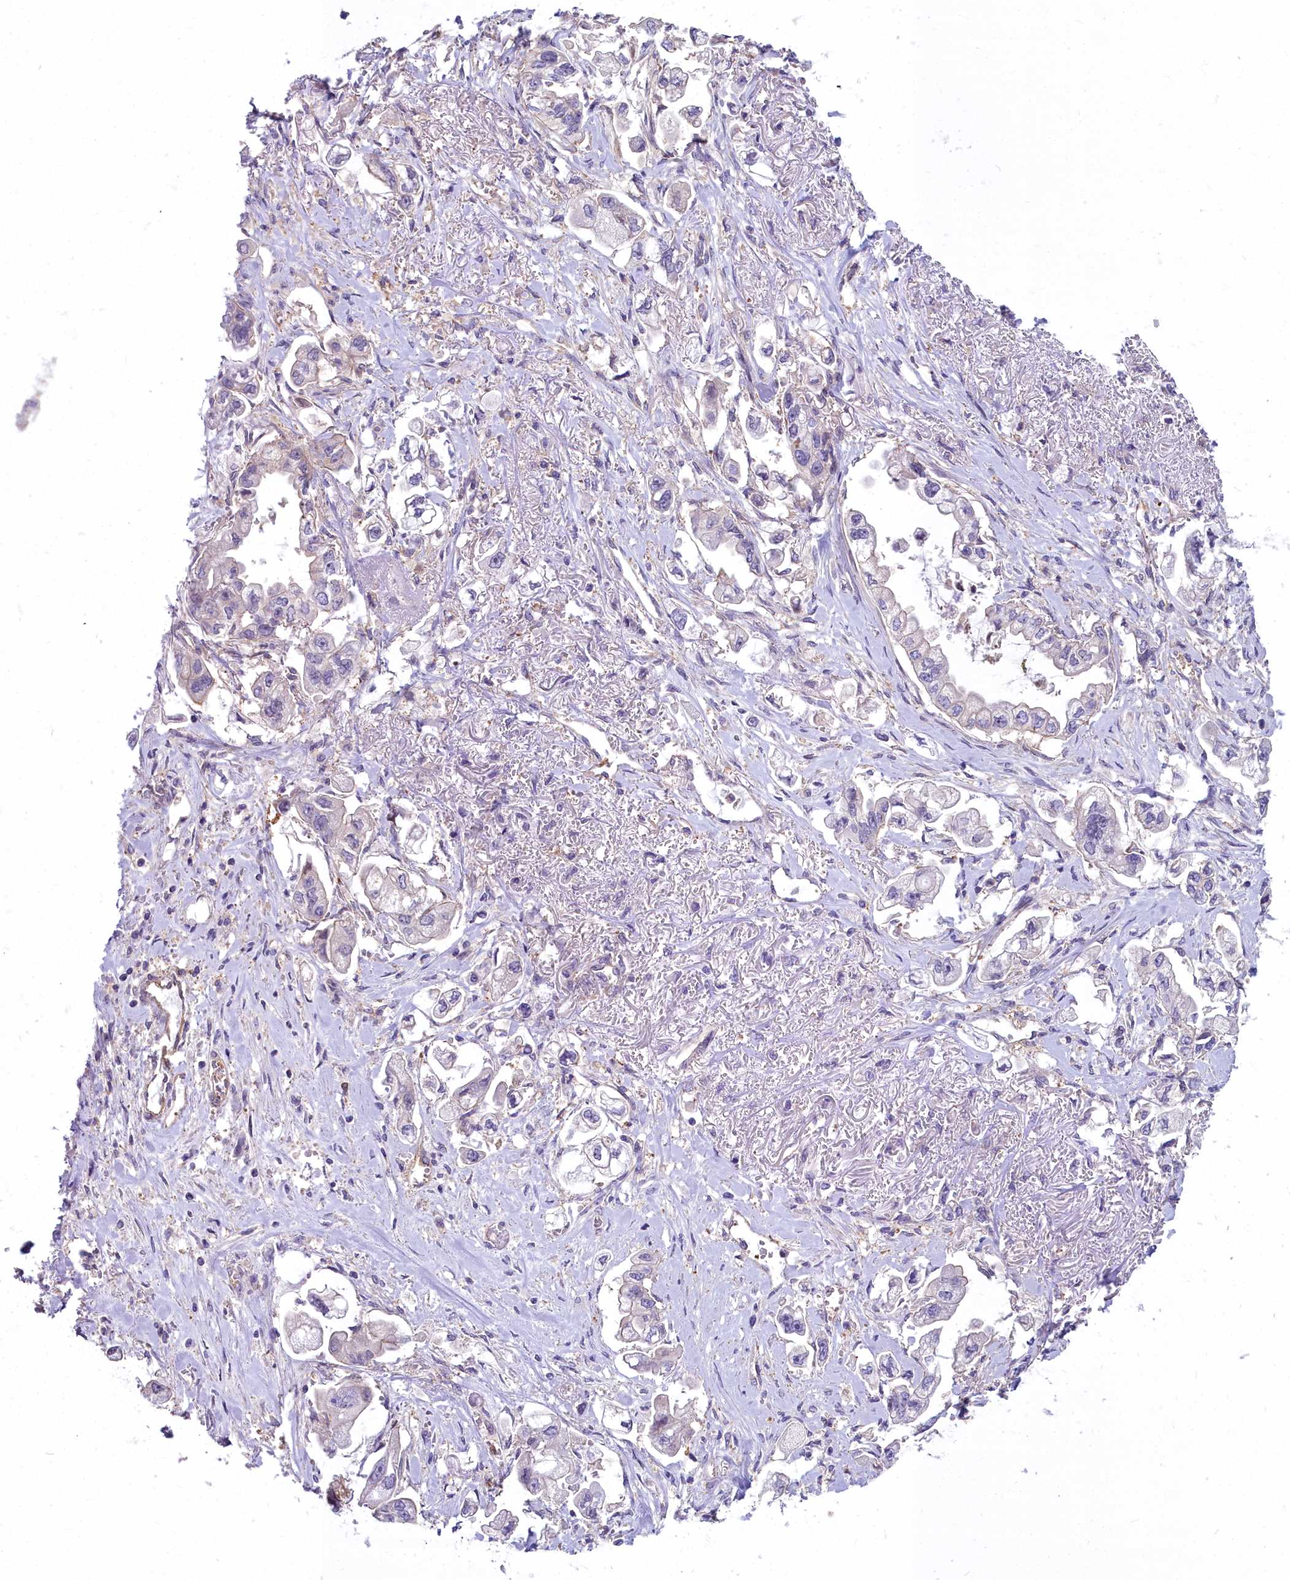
{"staining": {"intensity": "negative", "quantity": "none", "location": "none"}, "tissue": "stomach cancer", "cell_type": "Tumor cells", "image_type": "cancer", "snomed": [{"axis": "morphology", "description": "Adenocarcinoma, NOS"}, {"axis": "topography", "description": "Stomach"}], "caption": "Tumor cells show no significant protein expression in stomach cancer (adenocarcinoma). (Stains: DAB immunohistochemistry (IHC) with hematoxylin counter stain, Microscopy: brightfield microscopy at high magnification).", "gene": "HLA-DOA", "patient": {"sex": "male", "age": 62}}